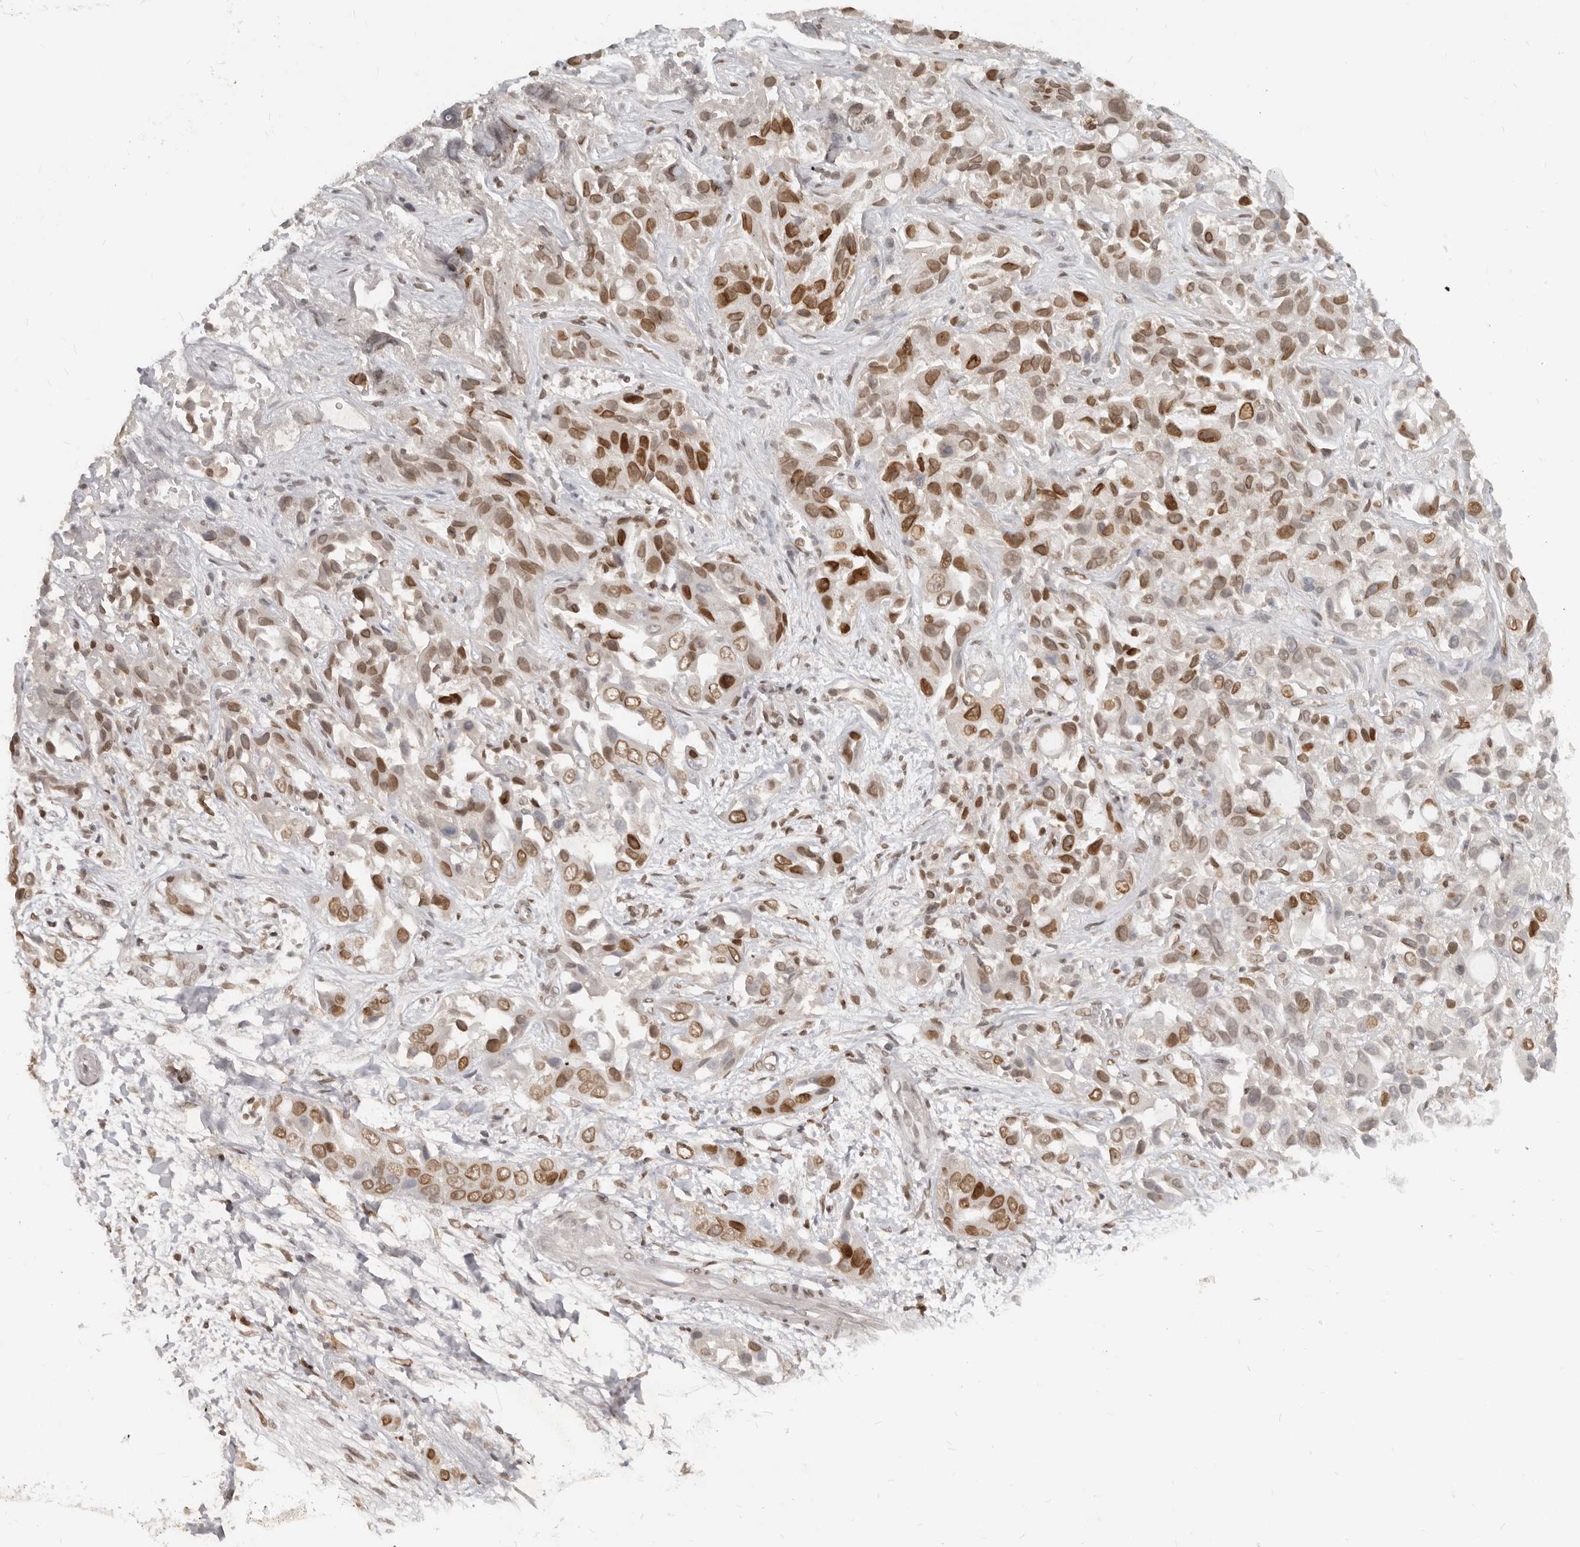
{"staining": {"intensity": "moderate", "quantity": ">75%", "location": "cytoplasmic/membranous,nuclear"}, "tissue": "liver cancer", "cell_type": "Tumor cells", "image_type": "cancer", "snomed": [{"axis": "morphology", "description": "Cholangiocarcinoma"}, {"axis": "topography", "description": "Liver"}], "caption": "Immunohistochemistry (IHC) of liver cholangiocarcinoma reveals medium levels of moderate cytoplasmic/membranous and nuclear positivity in about >75% of tumor cells.", "gene": "NUP153", "patient": {"sex": "female", "age": 52}}